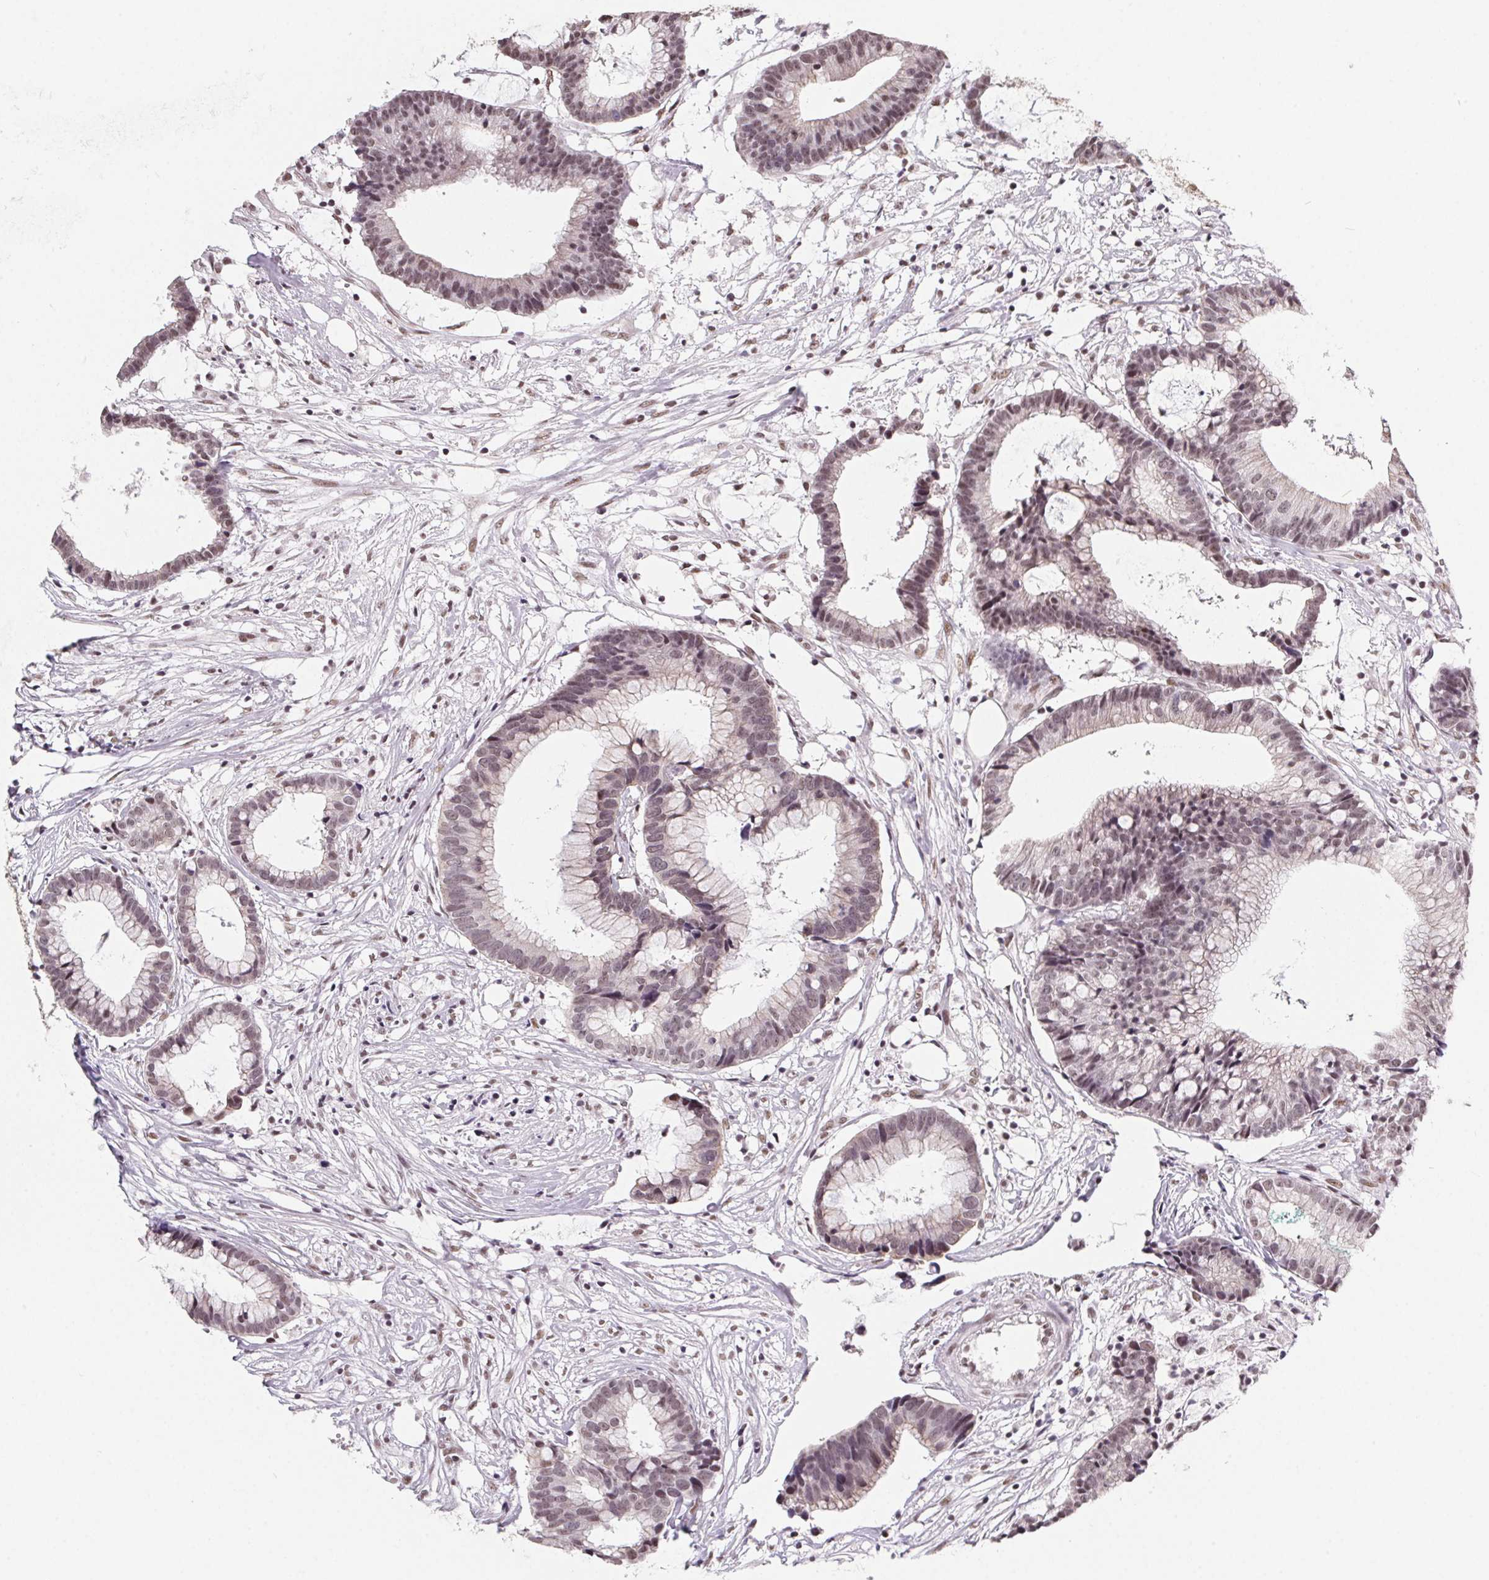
{"staining": {"intensity": "weak", "quantity": ">75%", "location": "nuclear"}, "tissue": "colorectal cancer", "cell_type": "Tumor cells", "image_type": "cancer", "snomed": [{"axis": "morphology", "description": "Adenocarcinoma, NOS"}, {"axis": "topography", "description": "Colon"}], "caption": "The micrograph shows immunohistochemical staining of adenocarcinoma (colorectal). There is weak nuclear staining is identified in approximately >75% of tumor cells. Using DAB (3,3'-diaminobenzidine) (brown) and hematoxylin (blue) stains, captured at high magnification using brightfield microscopy.", "gene": "TCERG1", "patient": {"sex": "female", "age": 78}}